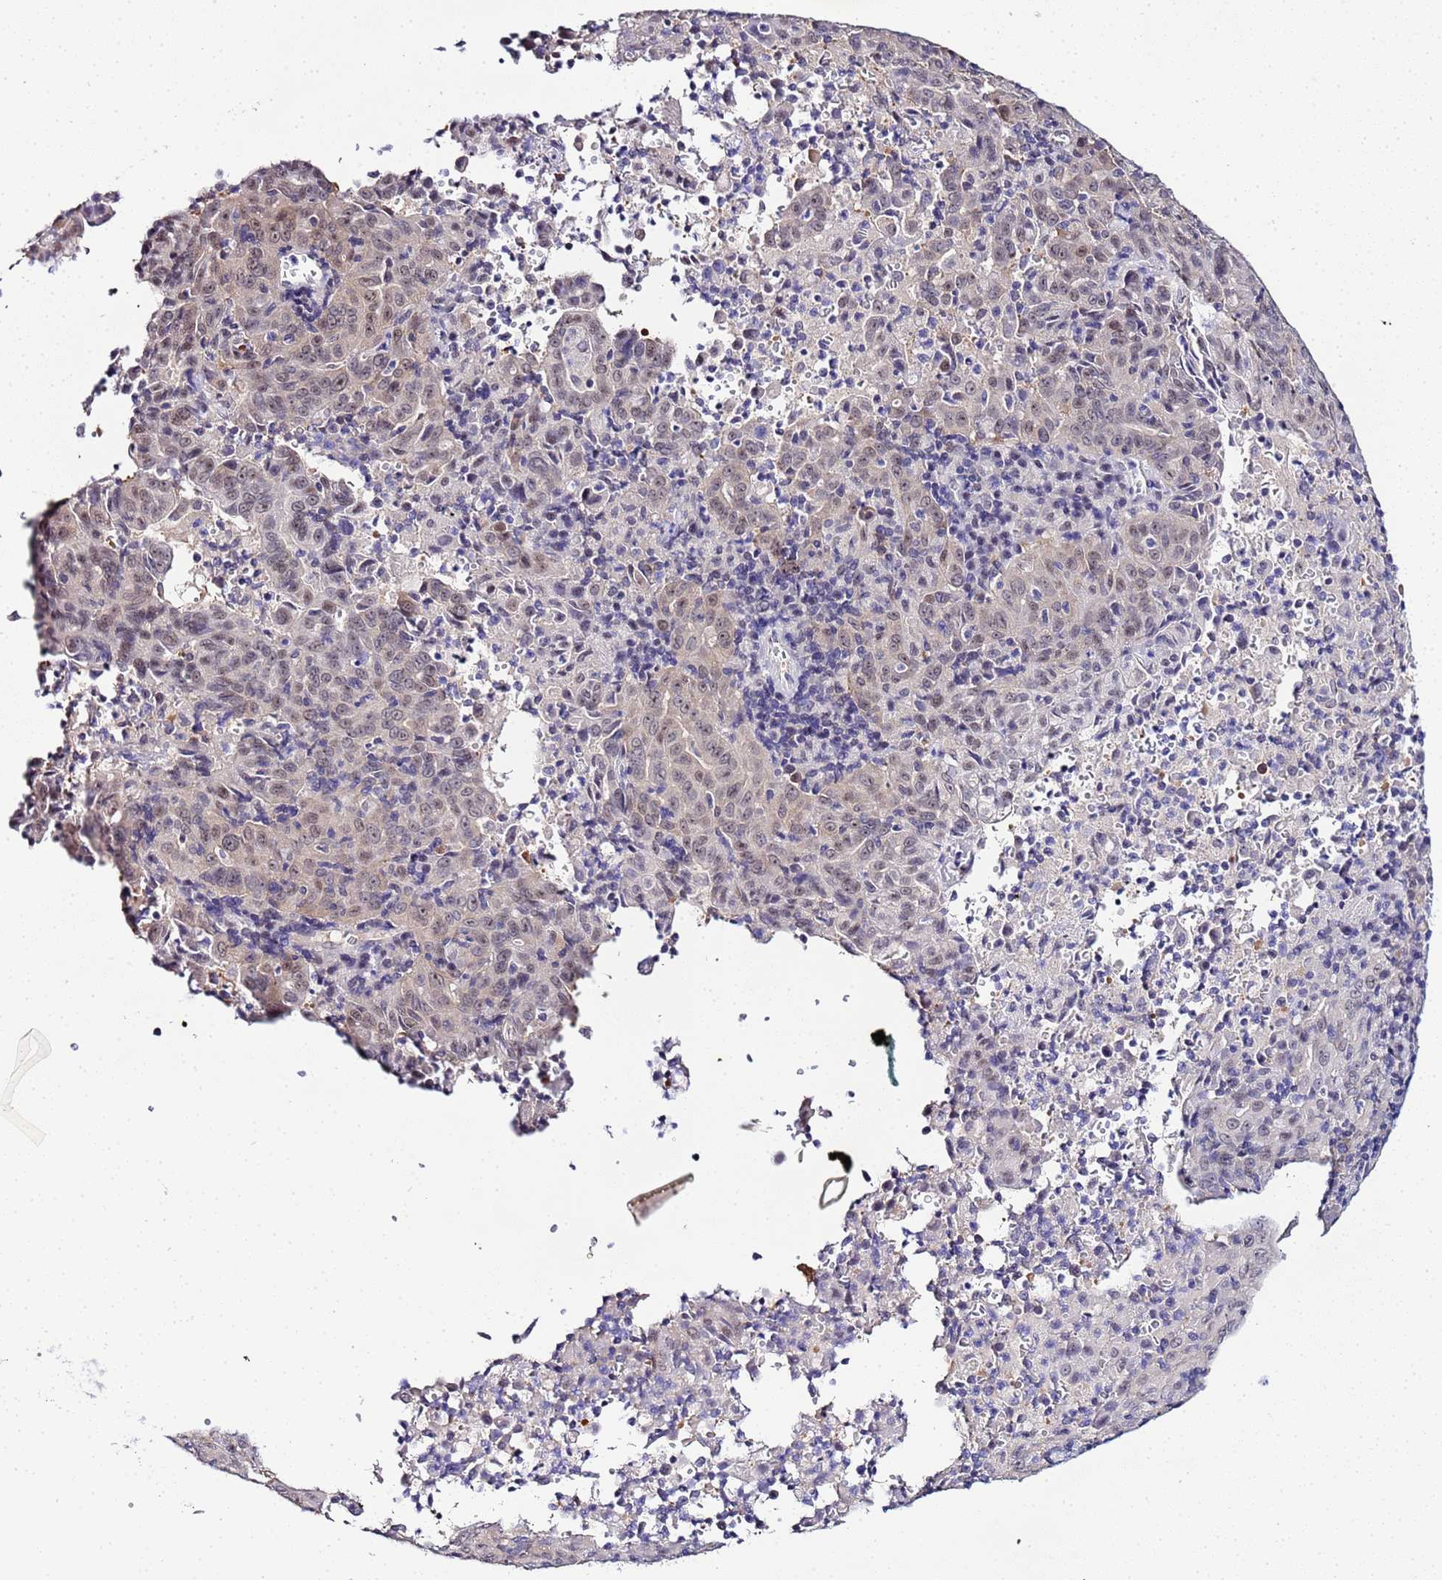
{"staining": {"intensity": "weak", "quantity": "25%-75%", "location": "nuclear"}, "tissue": "pancreatic cancer", "cell_type": "Tumor cells", "image_type": "cancer", "snomed": [{"axis": "morphology", "description": "Adenocarcinoma, NOS"}, {"axis": "topography", "description": "Pancreas"}], "caption": "Brown immunohistochemical staining in pancreatic cancer (adenocarcinoma) demonstrates weak nuclear expression in approximately 25%-75% of tumor cells.", "gene": "ACTL6B", "patient": {"sex": "male", "age": 63}}